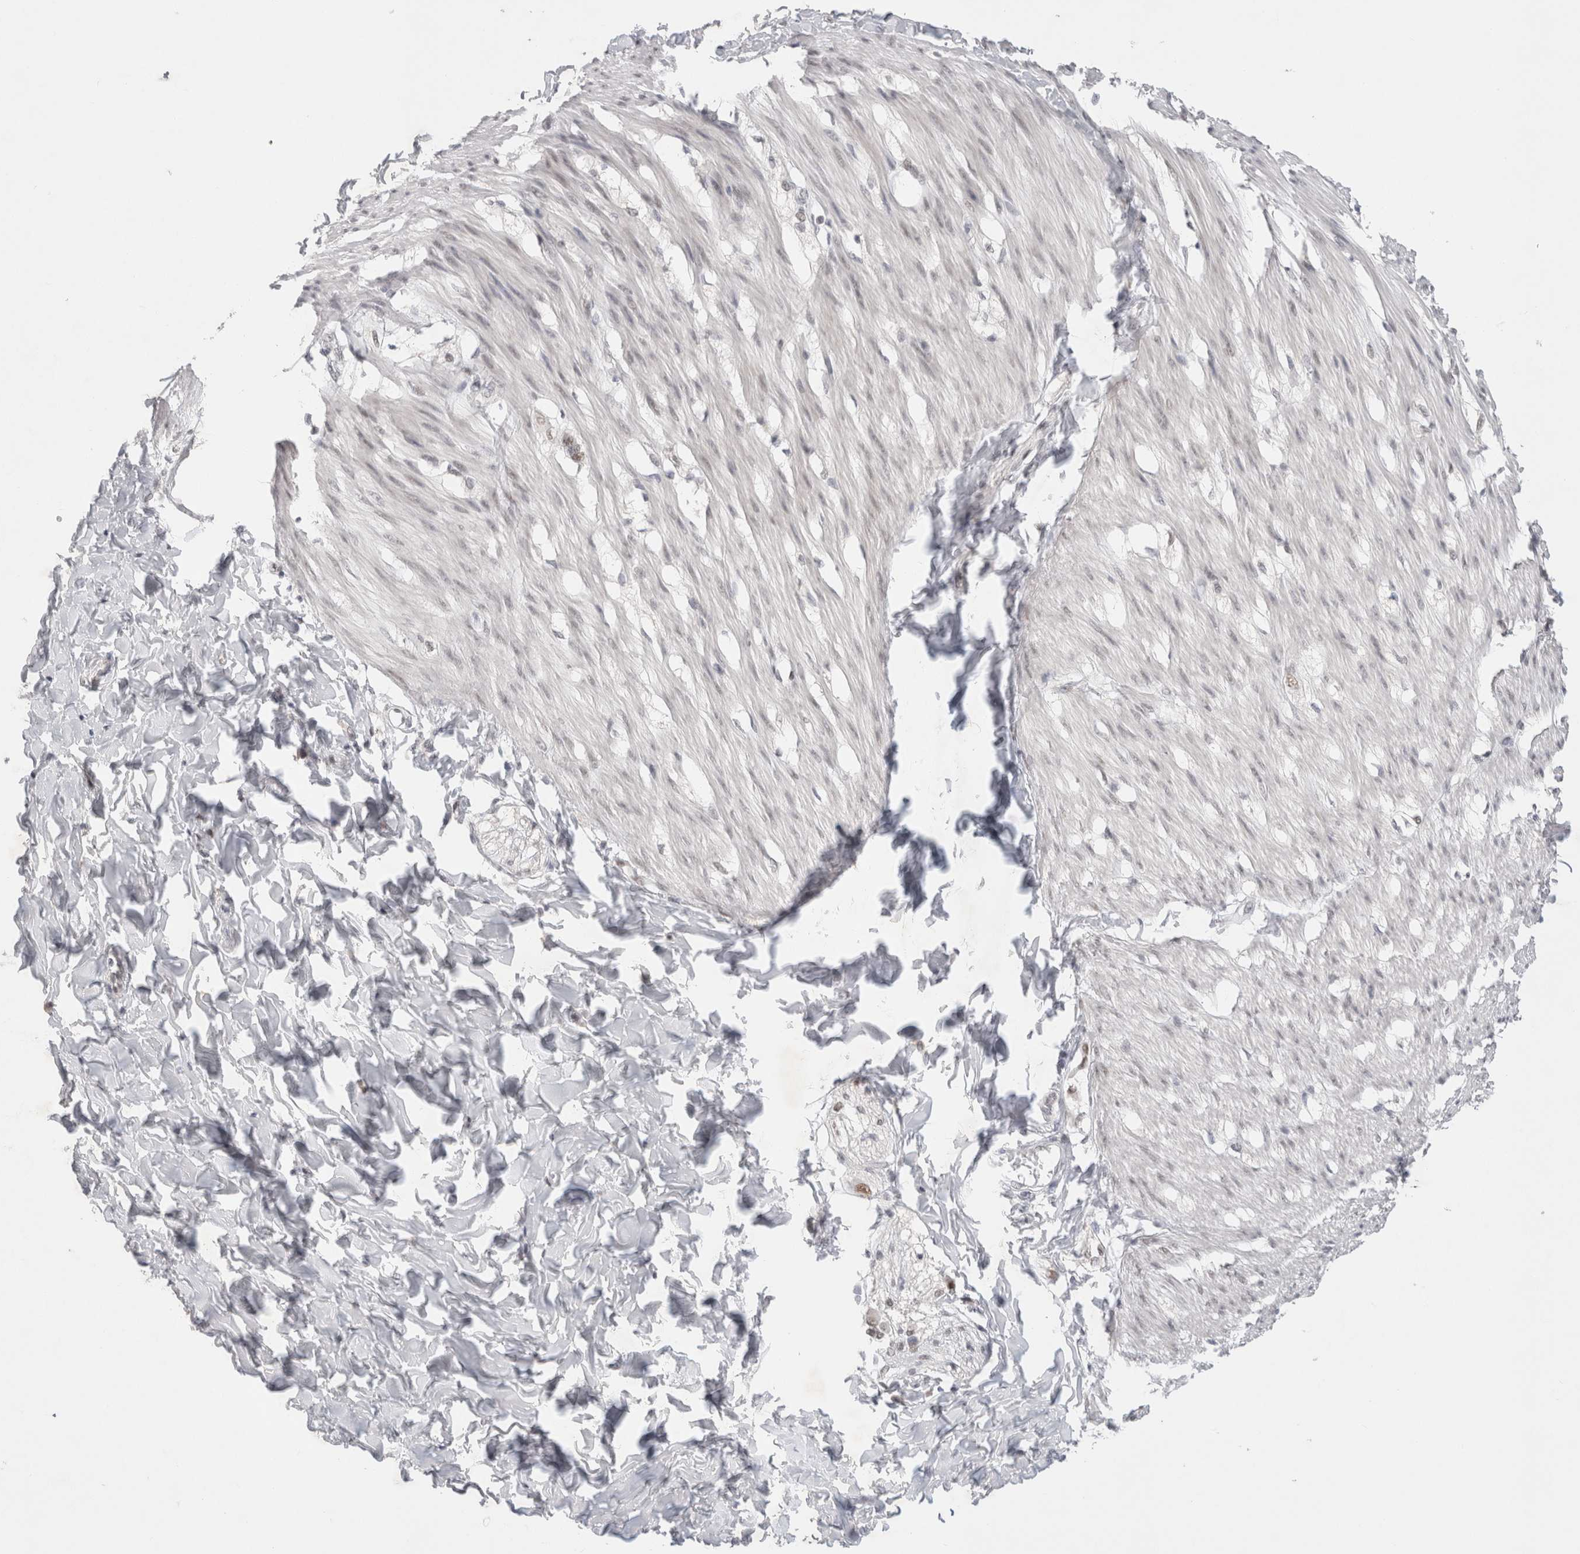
{"staining": {"intensity": "negative", "quantity": "none", "location": "none"}, "tissue": "smooth muscle", "cell_type": "Smooth muscle cells", "image_type": "normal", "snomed": [{"axis": "morphology", "description": "Normal tissue, NOS"}, {"axis": "morphology", "description": "Adenocarcinoma, NOS"}, {"axis": "topography", "description": "Smooth muscle"}, {"axis": "topography", "description": "Colon"}], "caption": "Smooth muscle cells show no significant positivity in benign smooth muscle. (DAB immunohistochemistry with hematoxylin counter stain).", "gene": "RECQL4", "patient": {"sex": "male", "age": 14}}